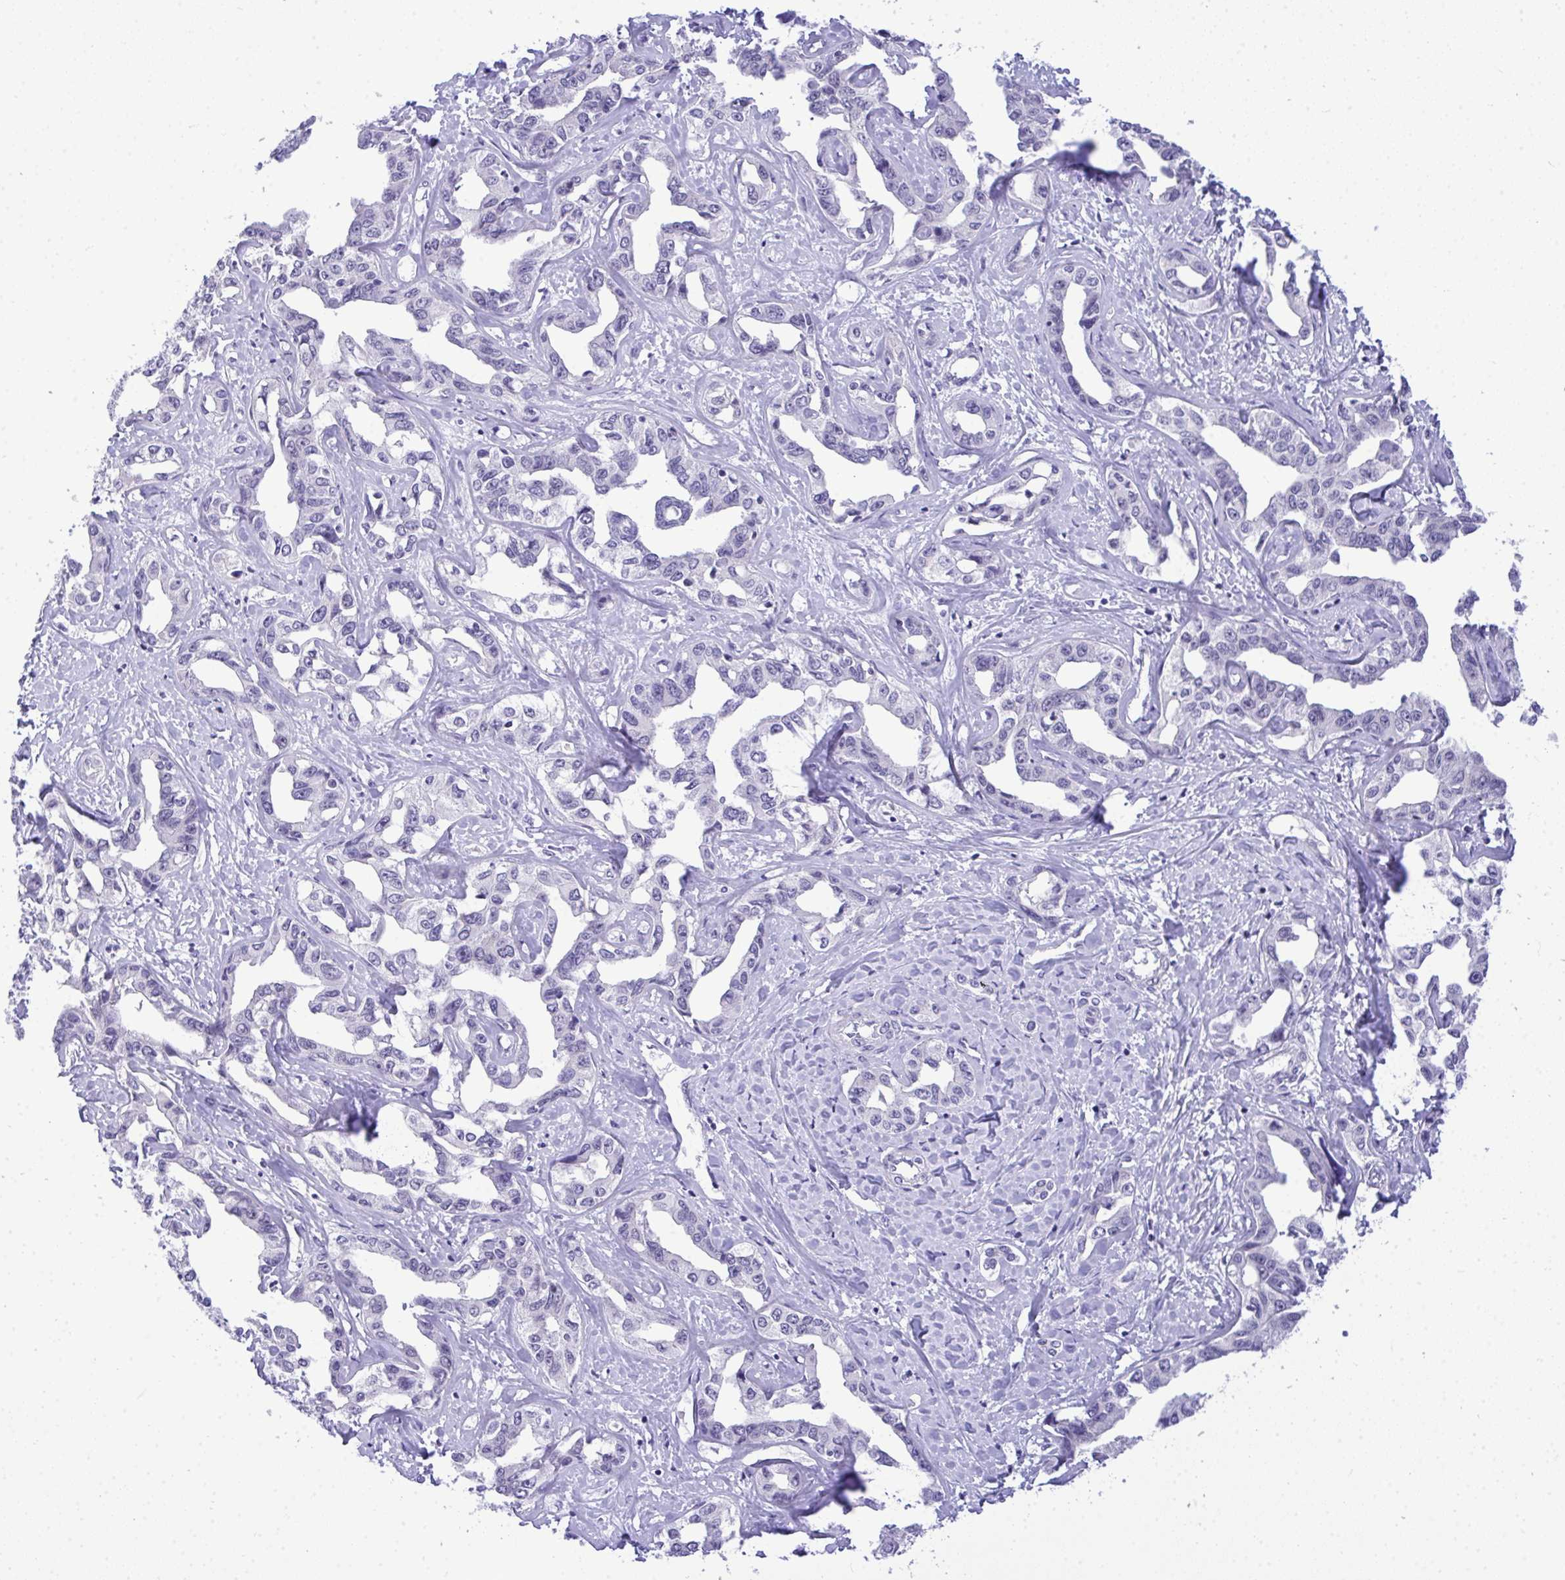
{"staining": {"intensity": "negative", "quantity": "none", "location": "none"}, "tissue": "liver cancer", "cell_type": "Tumor cells", "image_type": "cancer", "snomed": [{"axis": "morphology", "description": "Cholangiocarcinoma"}, {"axis": "topography", "description": "Liver"}], "caption": "Tumor cells show no significant expression in liver cancer.", "gene": "TEAD4", "patient": {"sex": "male", "age": 59}}